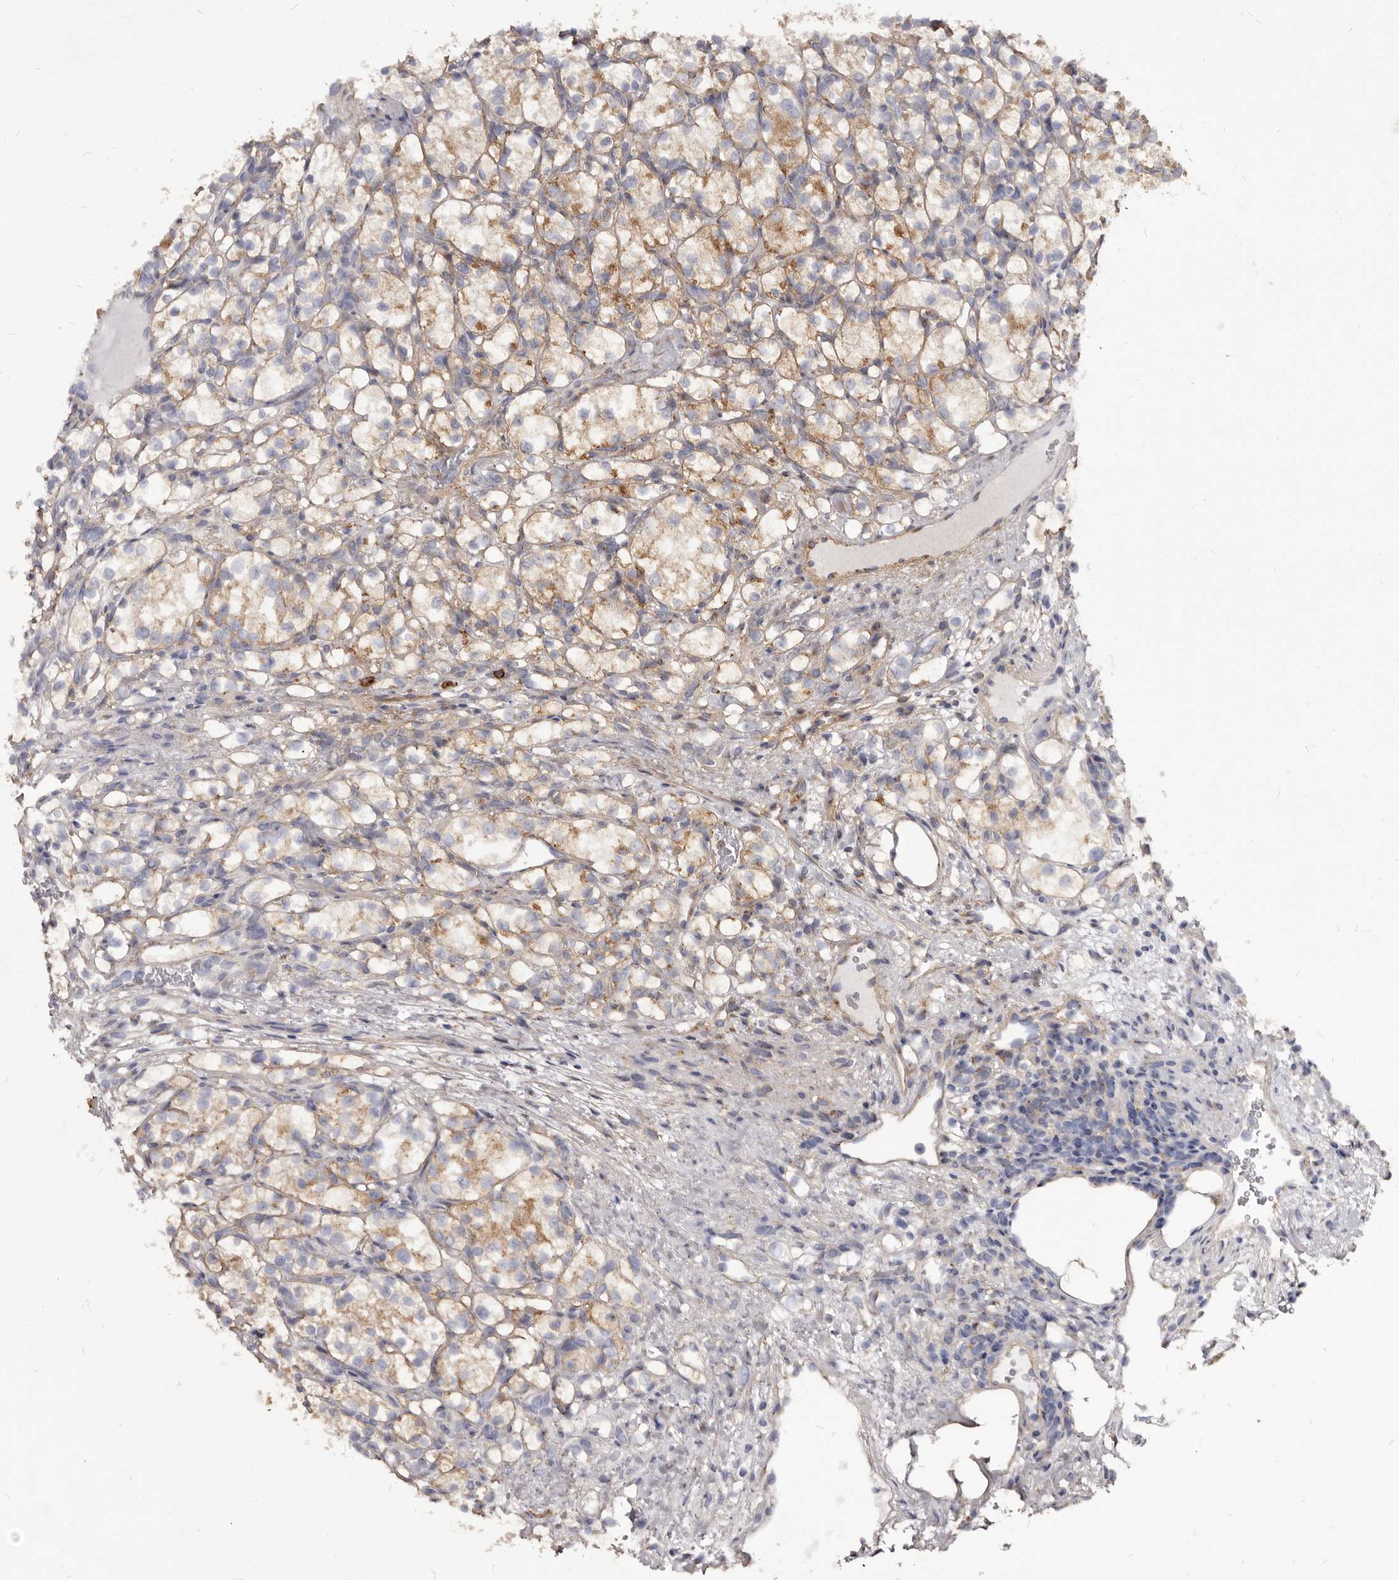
{"staining": {"intensity": "moderate", "quantity": "25%-75%", "location": "cytoplasmic/membranous"}, "tissue": "renal cancer", "cell_type": "Tumor cells", "image_type": "cancer", "snomed": [{"axis": "morphology", "description": "Adenocarcinoma, NOS"}, {"axis": "topography", "description": "Kidney"}], "caption": "There is medium levels of moderate cytoplasmic/membranous positivity in tumor cells of renal adenocarcinoma, as demonstrated by immunohistochemical staining (brown color).", "gene": "TPD52", "patient": {"sex": "female", "age": 69}}